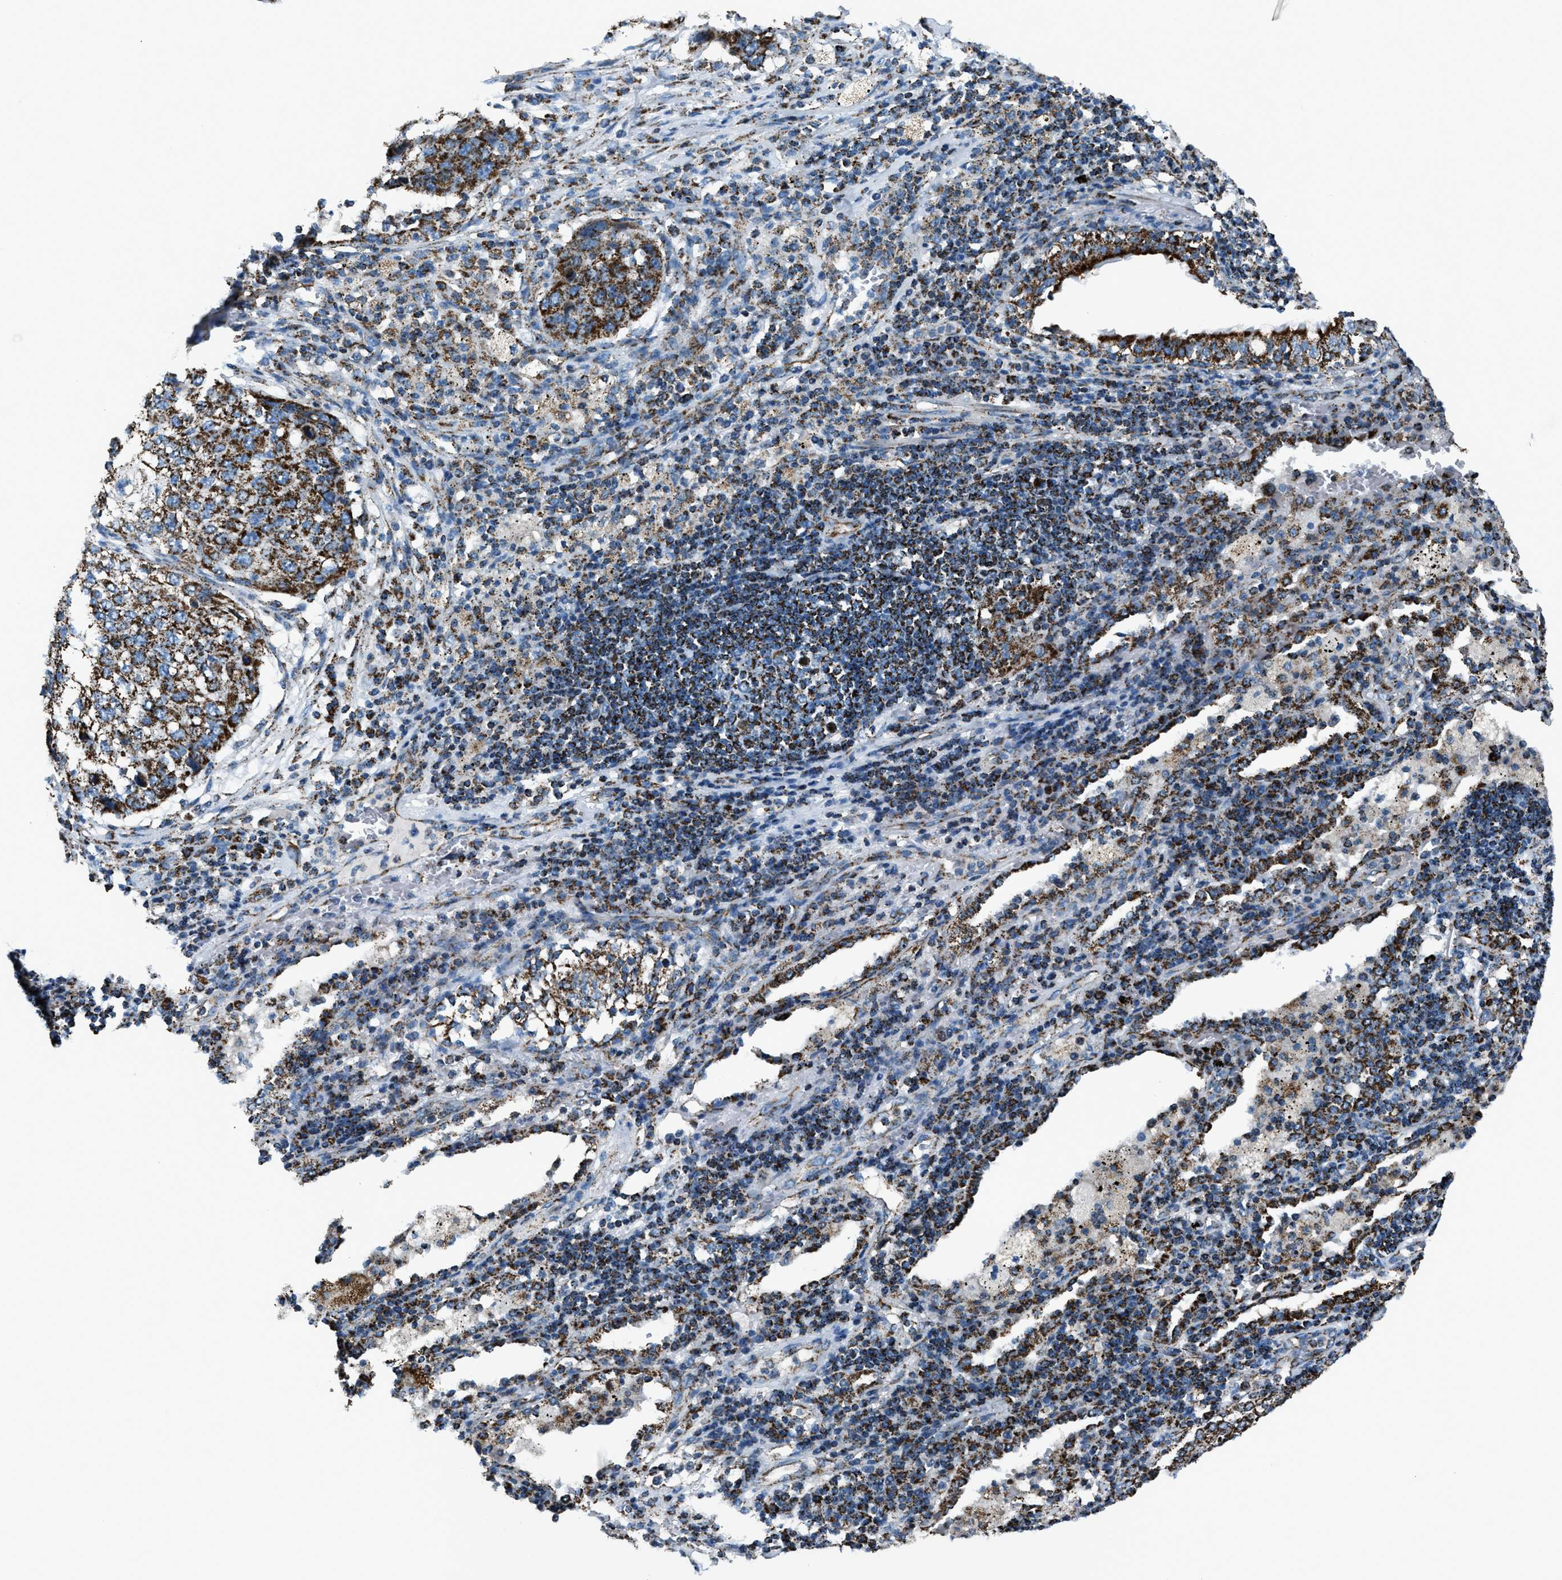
{"staining": {"intensity": "strong", "quantity": ">75%", "location": "cytoplasmic/membranous"}, "tissue": "lung cancer", "cell_type": "Tumor cells", "image_type": "cancer", "snomed": [{"axis": "morphology", "description": "Squamous cell carcinoma, NOS"}, {"axis": "topography", "description": "Lung"}], "caption": "Squamous cell carcinoma (lung) was stained to show a protein in brown. There is high levels of strong cytoplasmic/membranous positivity in approximately >75% of tumor cells.", "gene": "MDH2", "patient": {"sex": "female", "age": 63}}